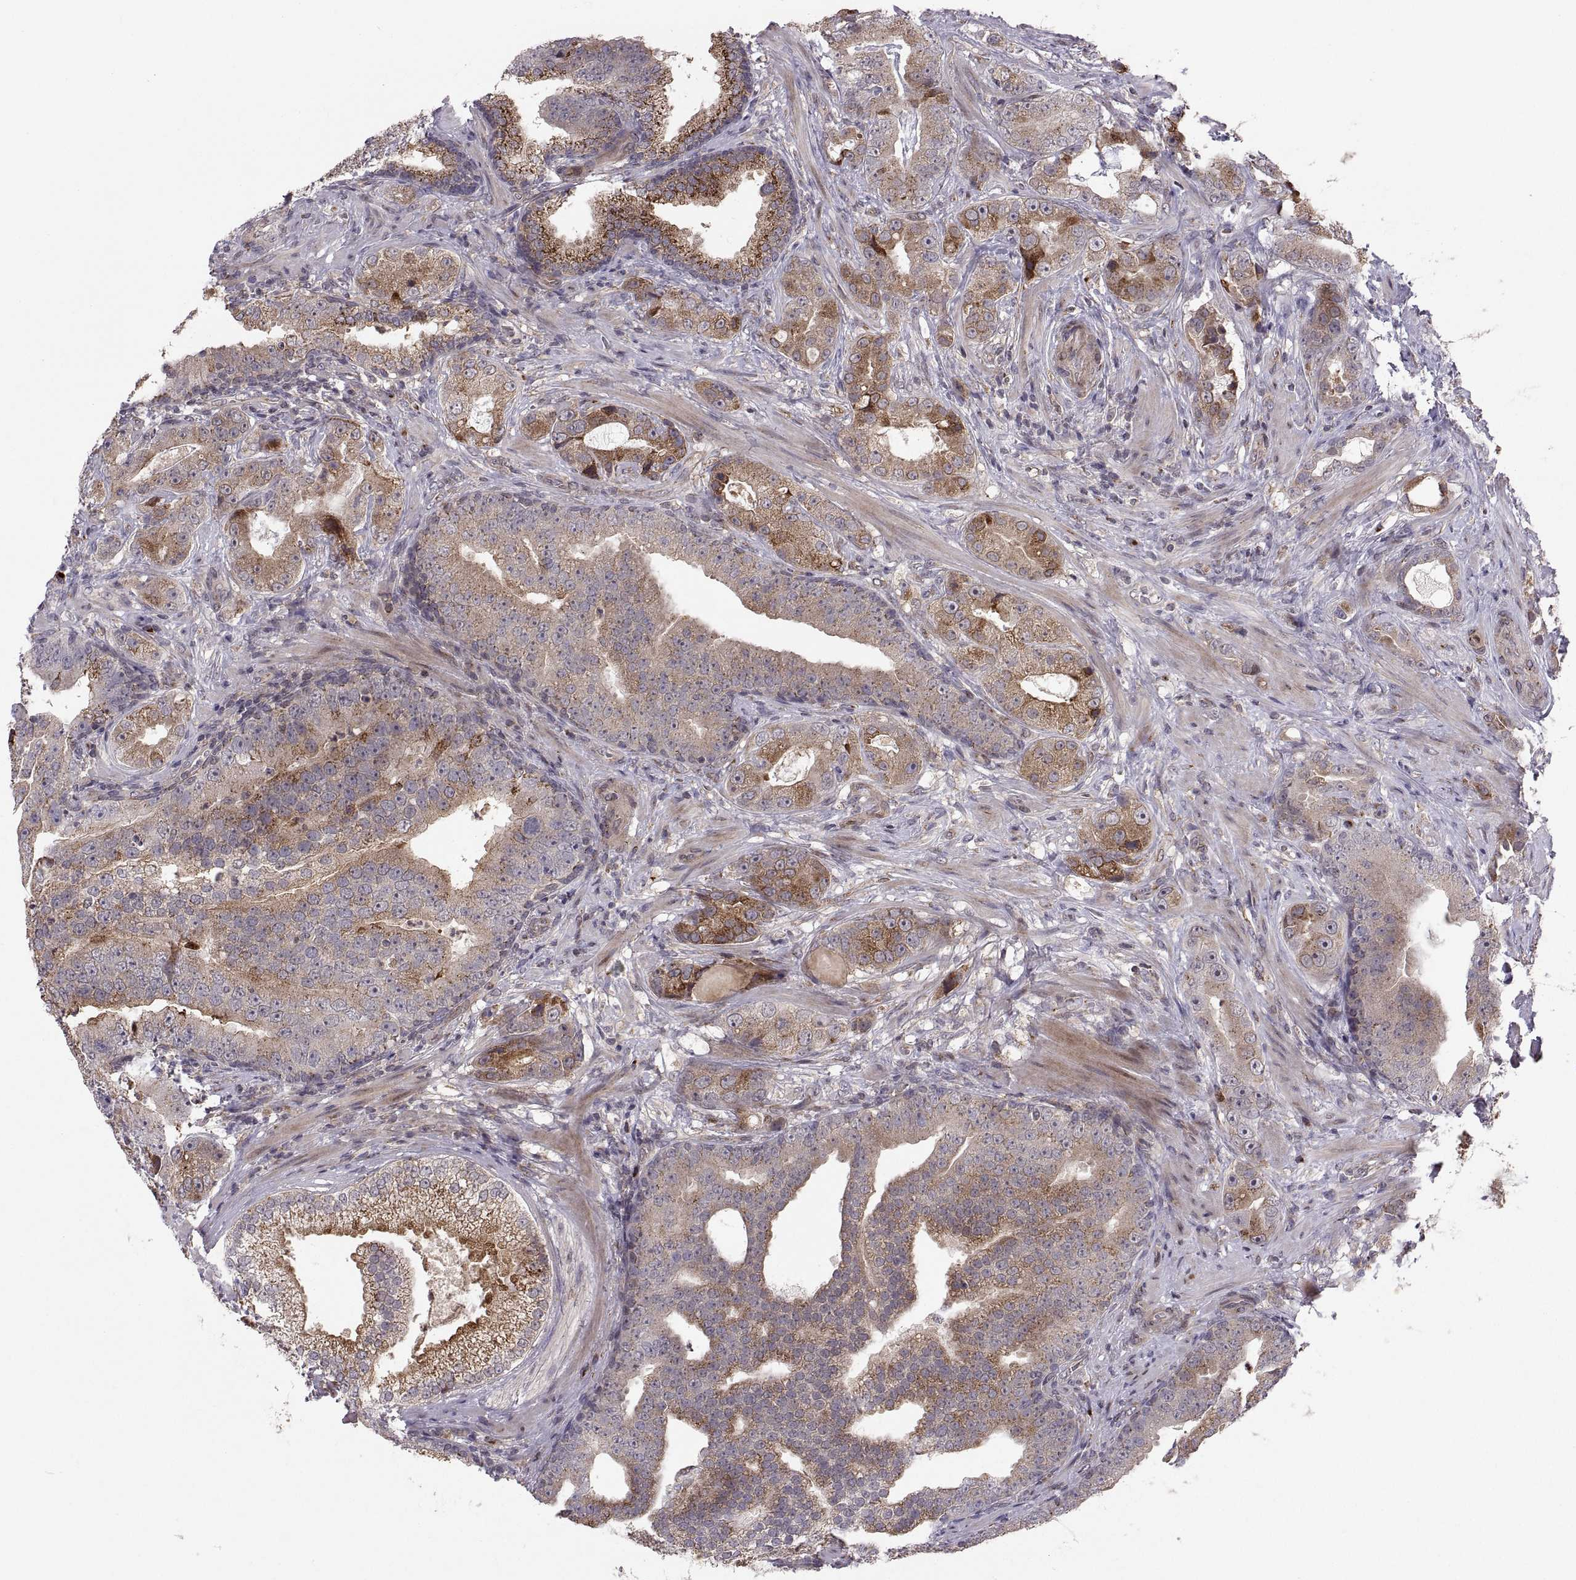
{"staining": {"intensity": "moderate", "quantity": "25%-75%", "location": "cytoplasmic/membranous"}, "tissue": "prostate cancer", "cell_type": "Tumor cells", "image_type": "cancer", "snomed": [{"axis": "morphology", "description": "Adenocarcinoma, NOS"}, {"axis": "topography", "description": "Prostate"}], "caption": "The micrograph demonstrates staining of adenocarcinoma (prostate), revealing moderate cytoplasmic/membranous protein staining (brown color) within tumor cells.", "gene": "TESC", "patient": {"sex": "male", "age": 57}}